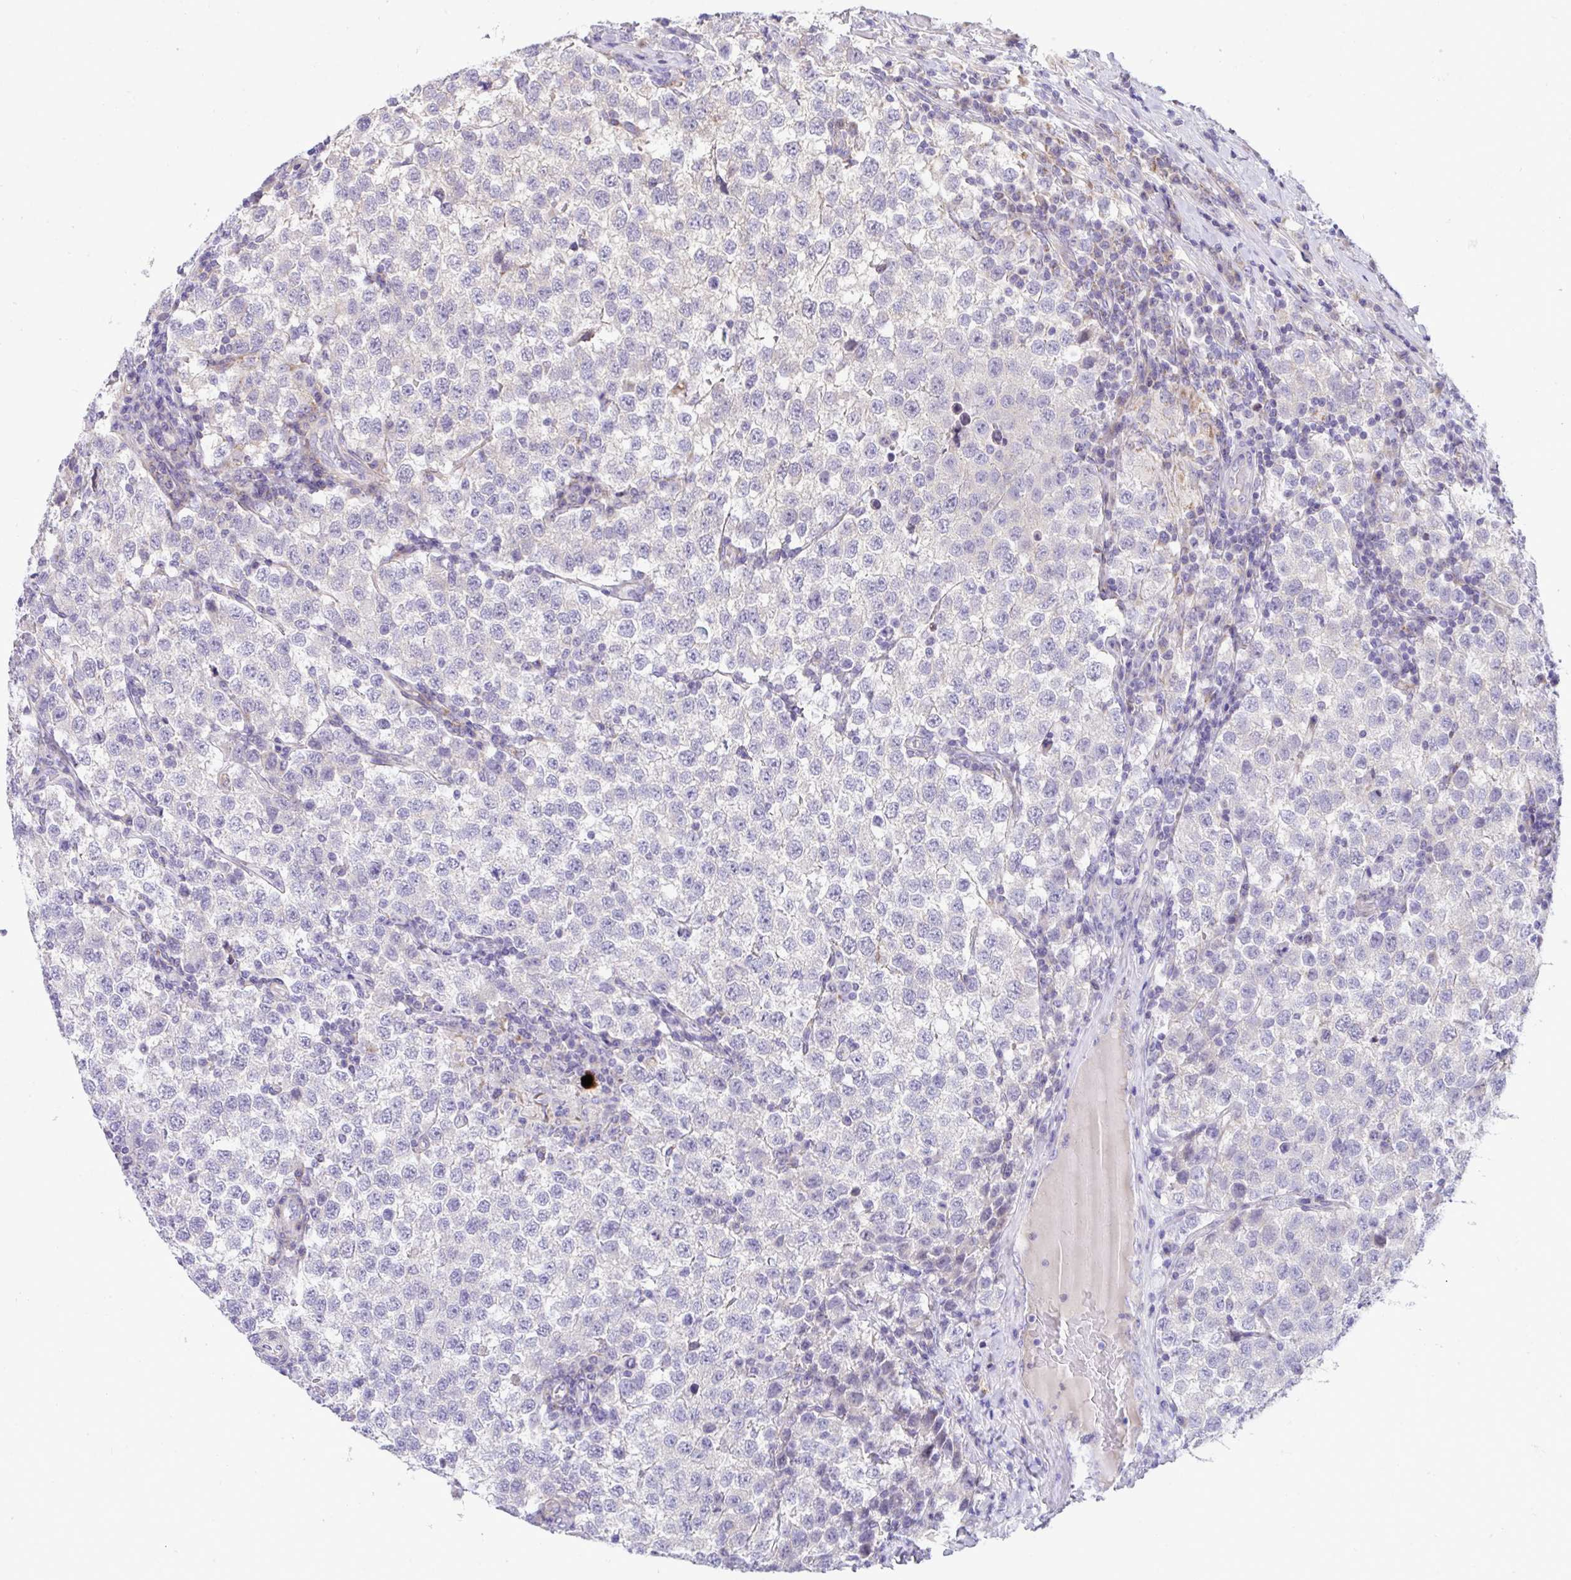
{"staining": {"intensity": "negative", "quantity": "none", "location": "none"}, "tissue": "testis cancer", "cell_type": "Tumor cells", "image_type": "cancer", "snomed": [{"axis": "morphology", "description": "Seminoma, NOS"}, {"axis": "topography", "description": "Testis"}], "caption": "Tumor cells are negative for protein expression in human seminoma (testis).", "gene": "DTX3", "patient": {"sex": "male", "age": 34}}